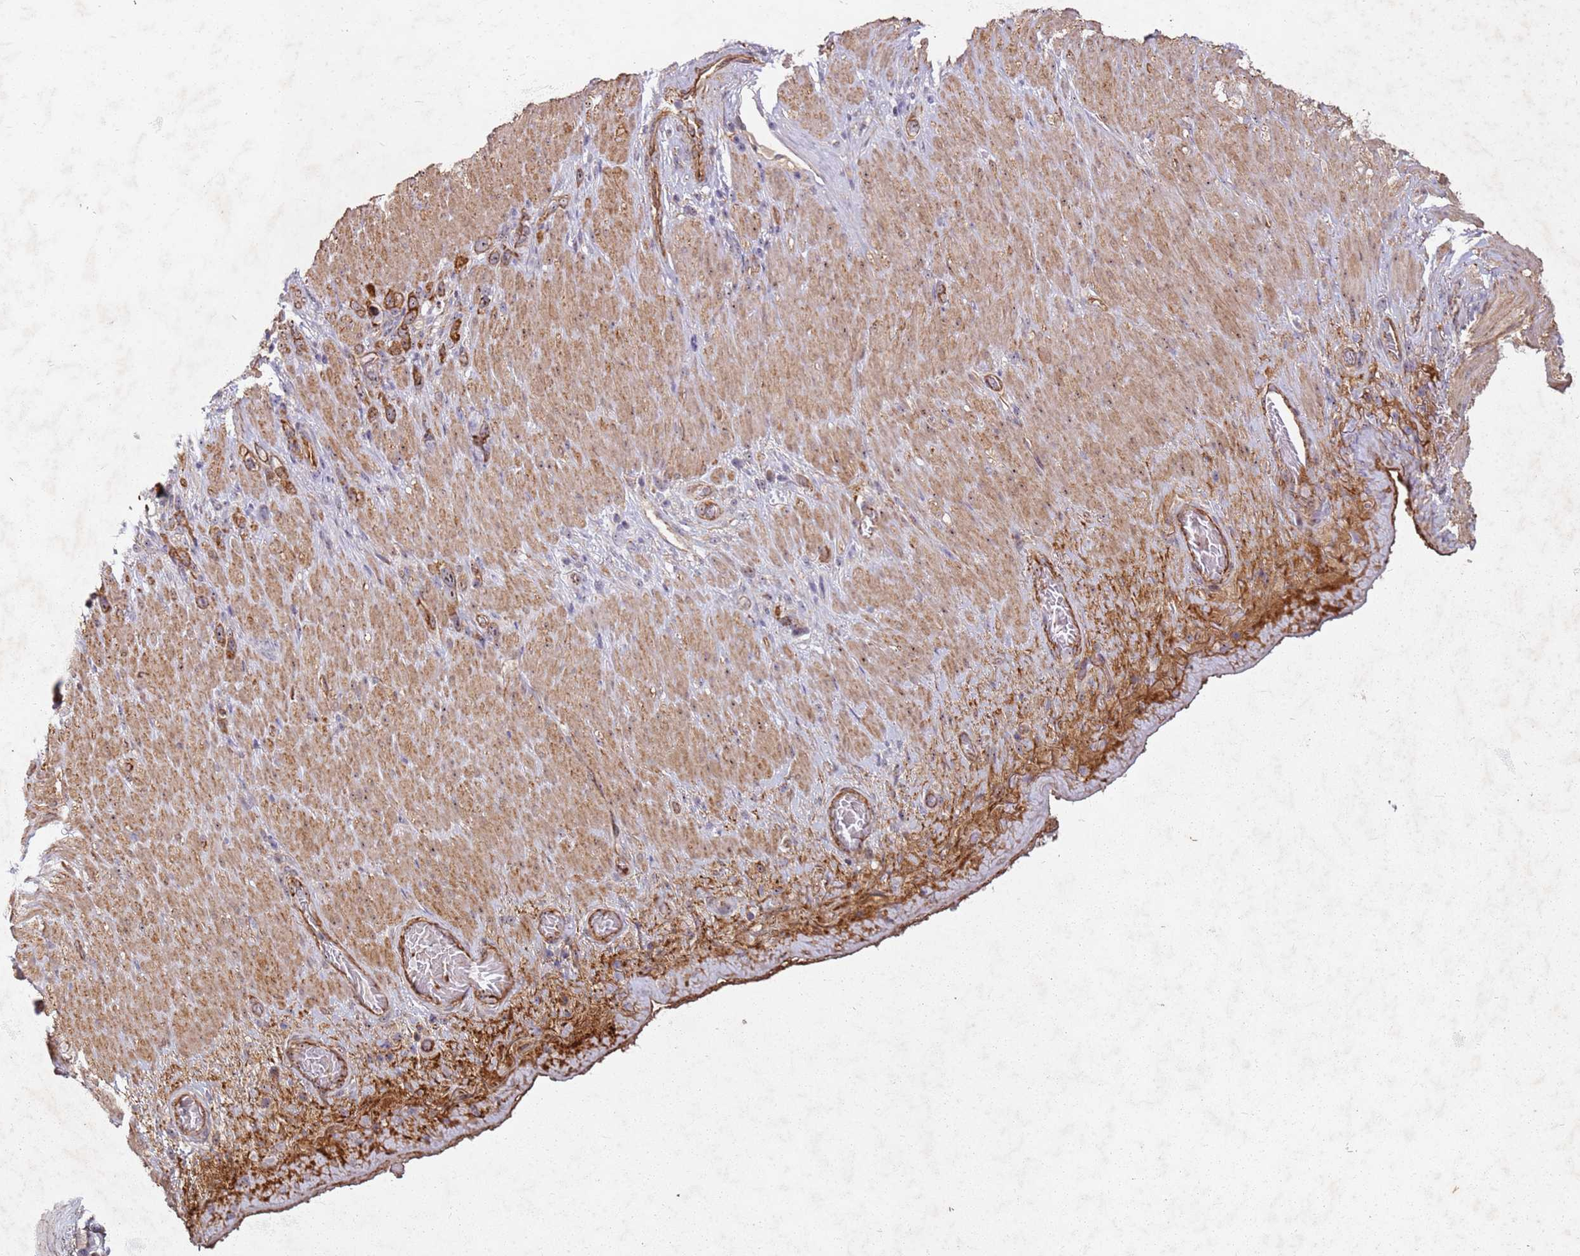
{"staining": {"intensity": "strong", "quantity": ">75%", "location": "cytoplasmic/membranous"}, "tissue": "stomach cancer", "cell_type": "Tumor cells", "image_type": "cancer", "snomed": [{"axis": "morphology", "description": "Adenocarcinoma, NOS"}, {"axis": "topography", "description": "Stomach"}], "caption": "Stomach cancer stained with immunohistochemistry demonstrates strong cytoplasmic/membranous positivity in approximately >75% of tumor cells.", "gene": "C2CD4B", "patient": {"sex": "female", "age": 65}}